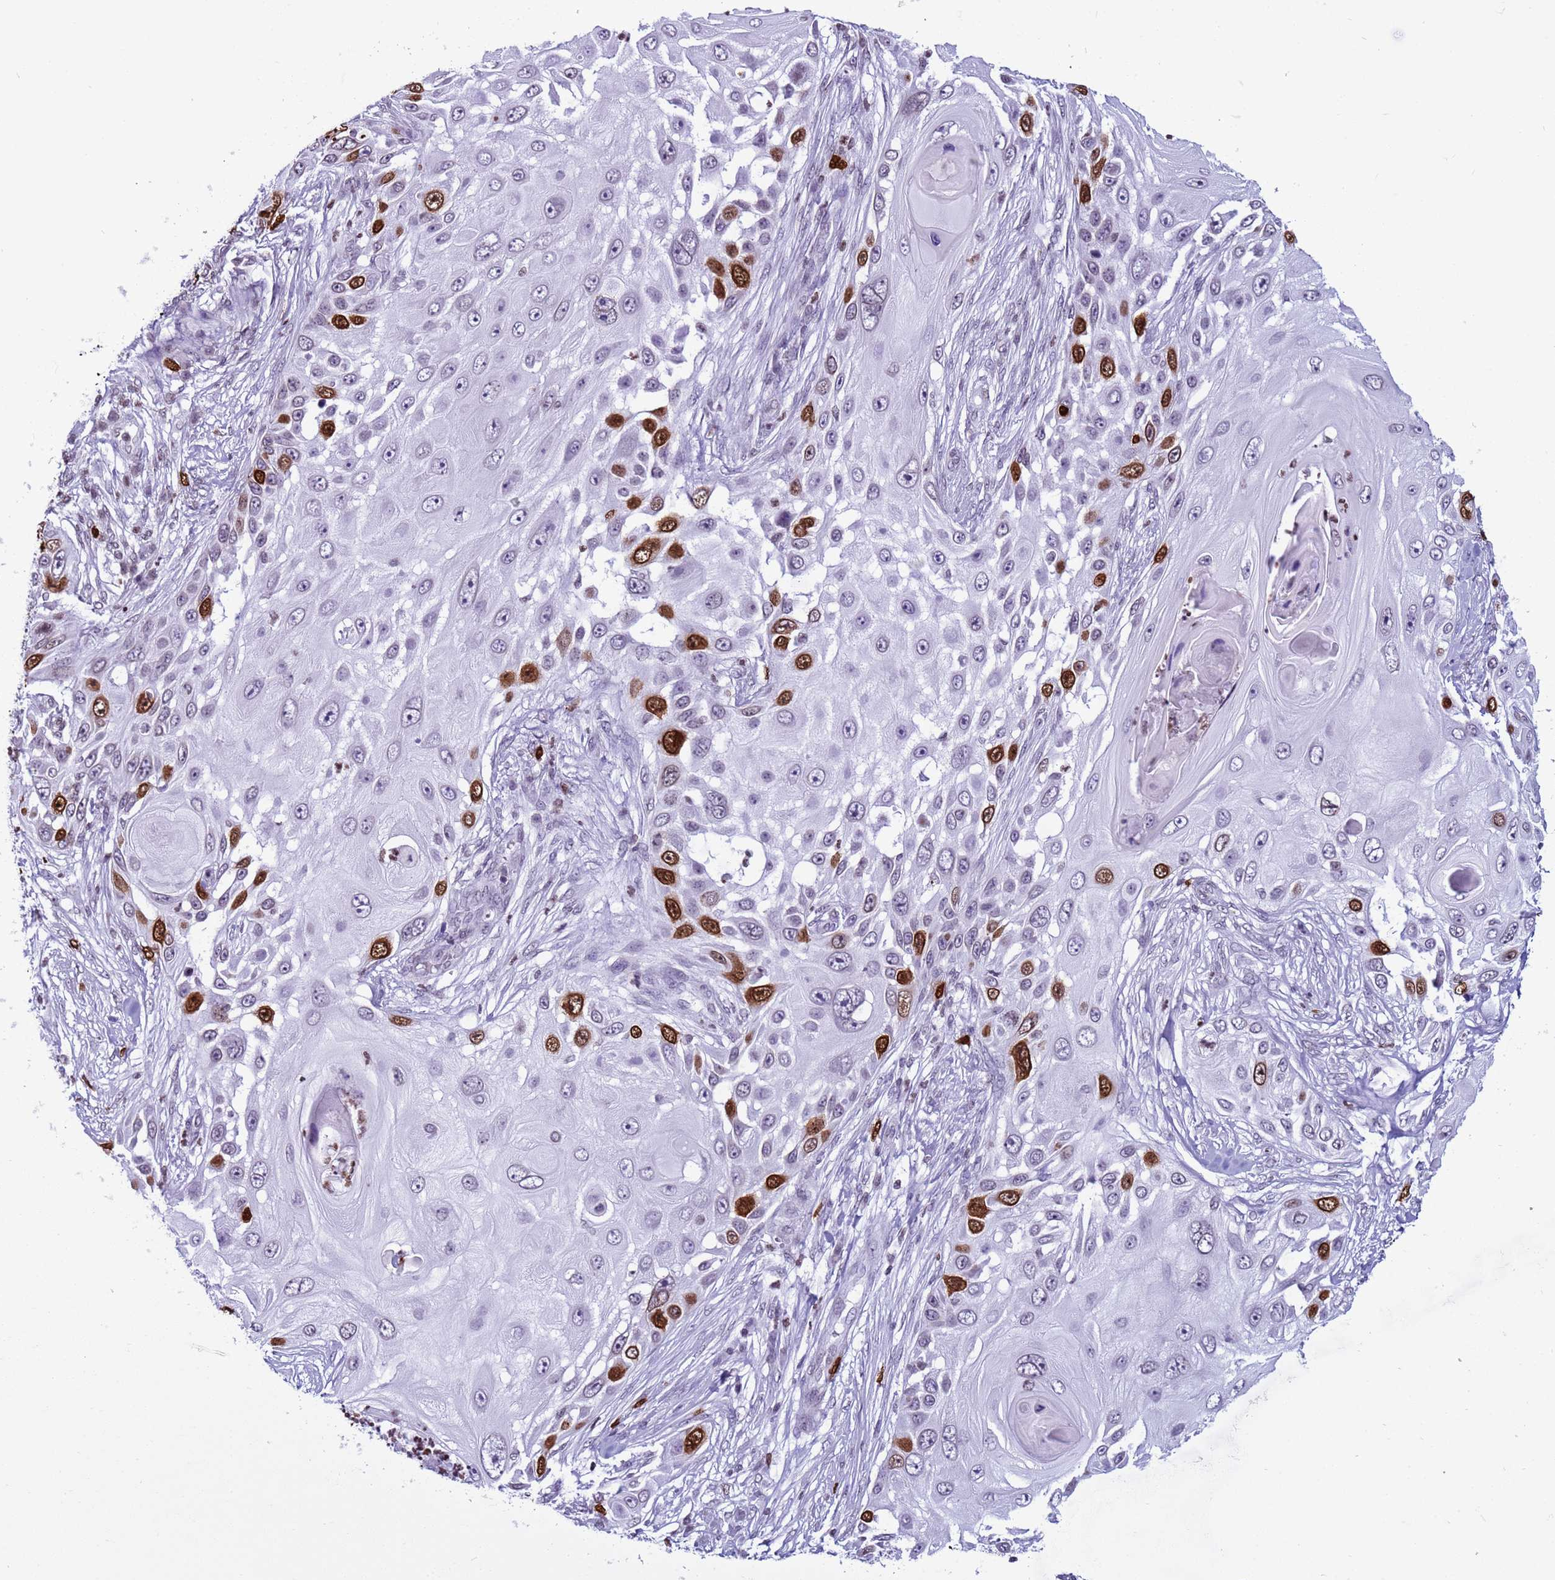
{"staining": {"intensity": "strong", "quantity": "25%-75%", "location": "nuclear"}, "tissue": "skin cancer", "cell_type": "Tumor cells", "image_type": "cancer", "snomed": [{"axis": "morphology", "description": "Squamous cell carcinoma, NOS"}, {"axis": "topography", "description": "Skin"}], "caption": "Immunohistochemical staining of human skin squamous cell carcinoma exhibits strong nuclear protein positivity in approximately 25%-75% of tumor cells.", "gene": "H4C8", "patient": {"sex": "female", "age": 44}}